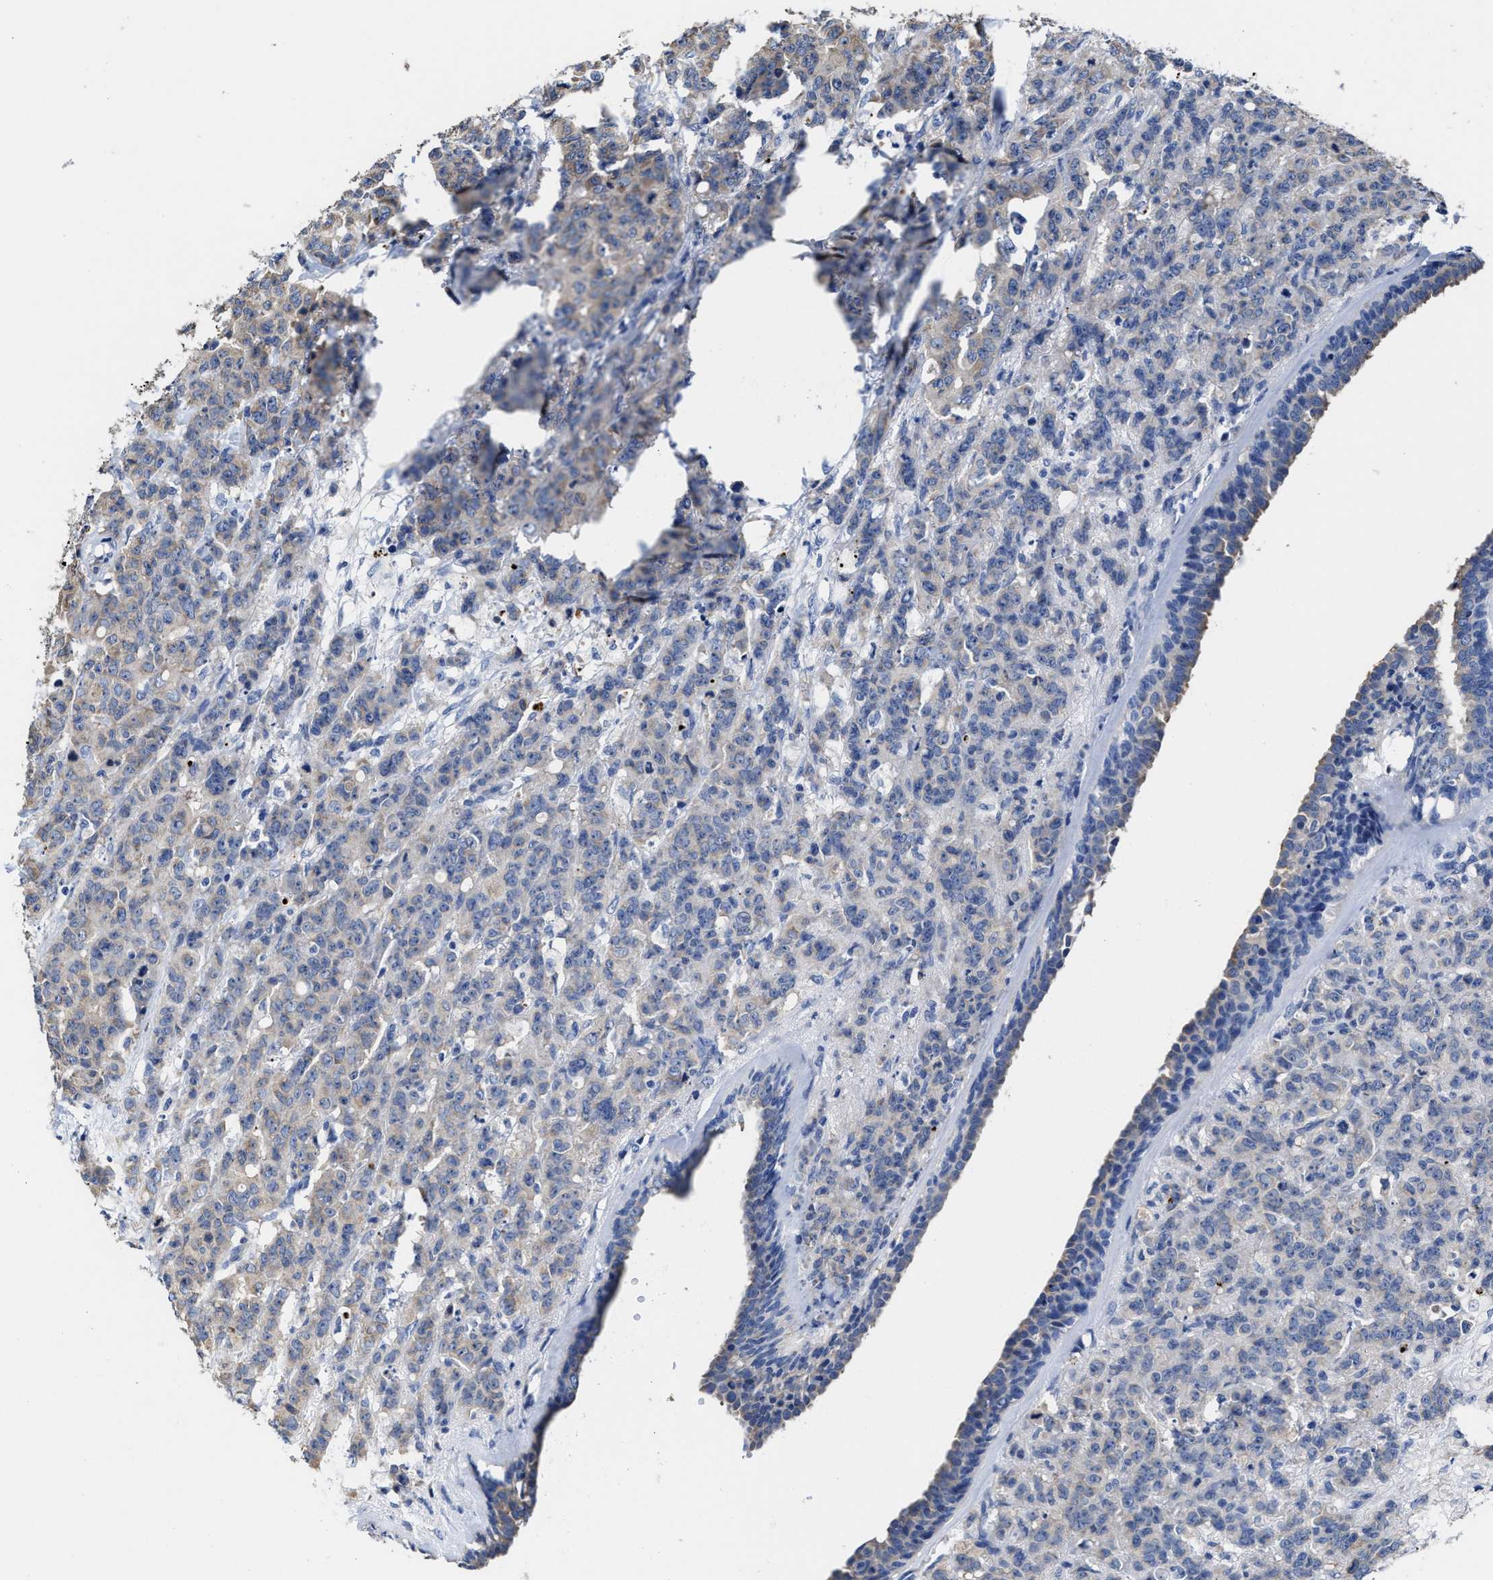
{"staining": {"intensity": "weak", "quantity": "<25%", "location": "cytoplasmic/membranous"}, "tissue": "breast cancer", "cell_type": "Tumor cells", "image_type": "cancer", "snomed": [{"axis": "morphology", "description": "Normal tissue, NOS"}, {"axis": "morphology", "description": "Duct carcinoma"}, {"axis": "topography", "description": "Breast"}], "caption": "Image shows no significant protein staining in tumor cells of breast cancer.", "gene": "HOOK1", "patient": {"sex": "female", "age": 40}}